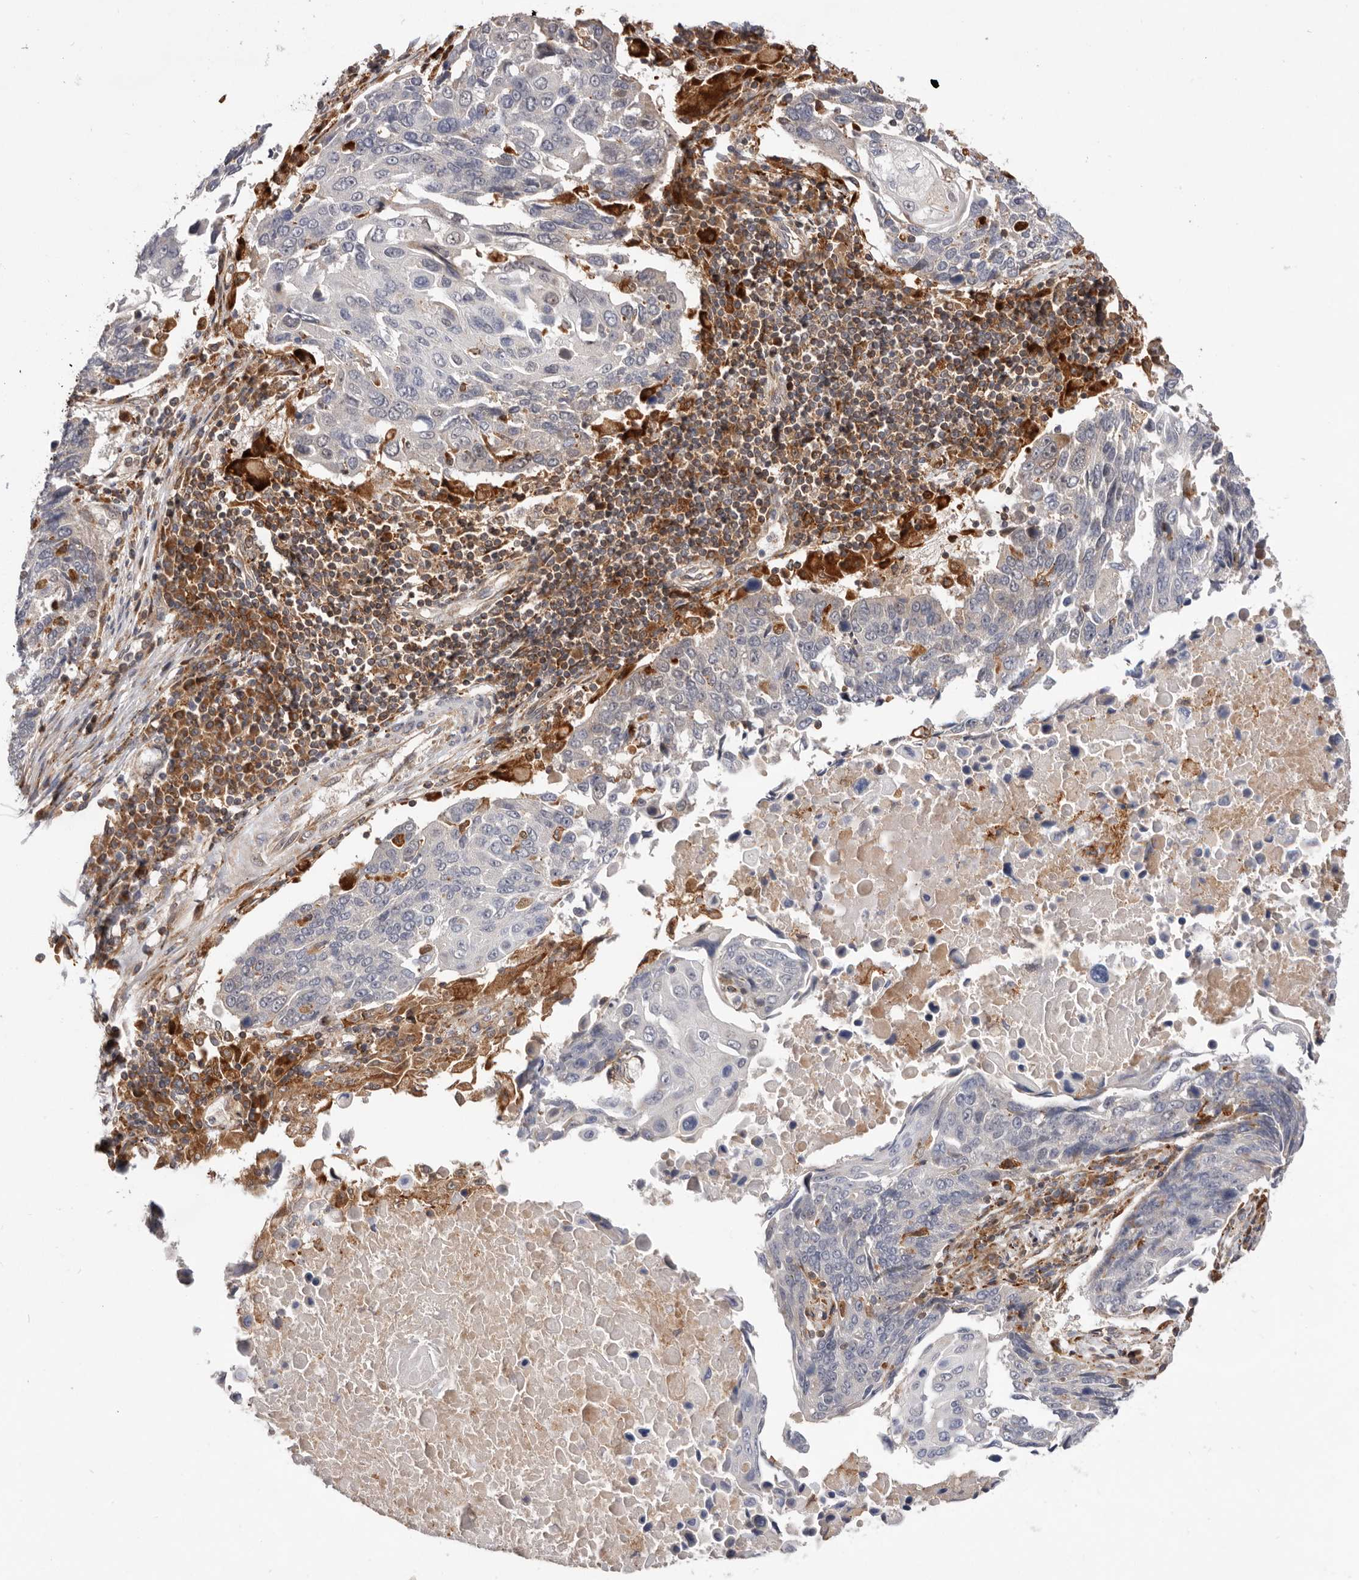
{"staining": {"intensity": "negative", "quantity": "none", "location": "none"}, "tissue": "lung cancer", "cell_type": "Tumor cells", "image_type": "cancer", "snomed": [{"axis": "morphology", "description": "Squamous cell carcinoma, NOS"}, {"axis": "topography", "description": "Lung"}], "caption": "Lung cancer (squamous cell carcinoma) stained for a protein using IHC demonstrates no staining tumor cells.", "gene": "RNF213", "patient": {"sex": "male", "age": 66}}